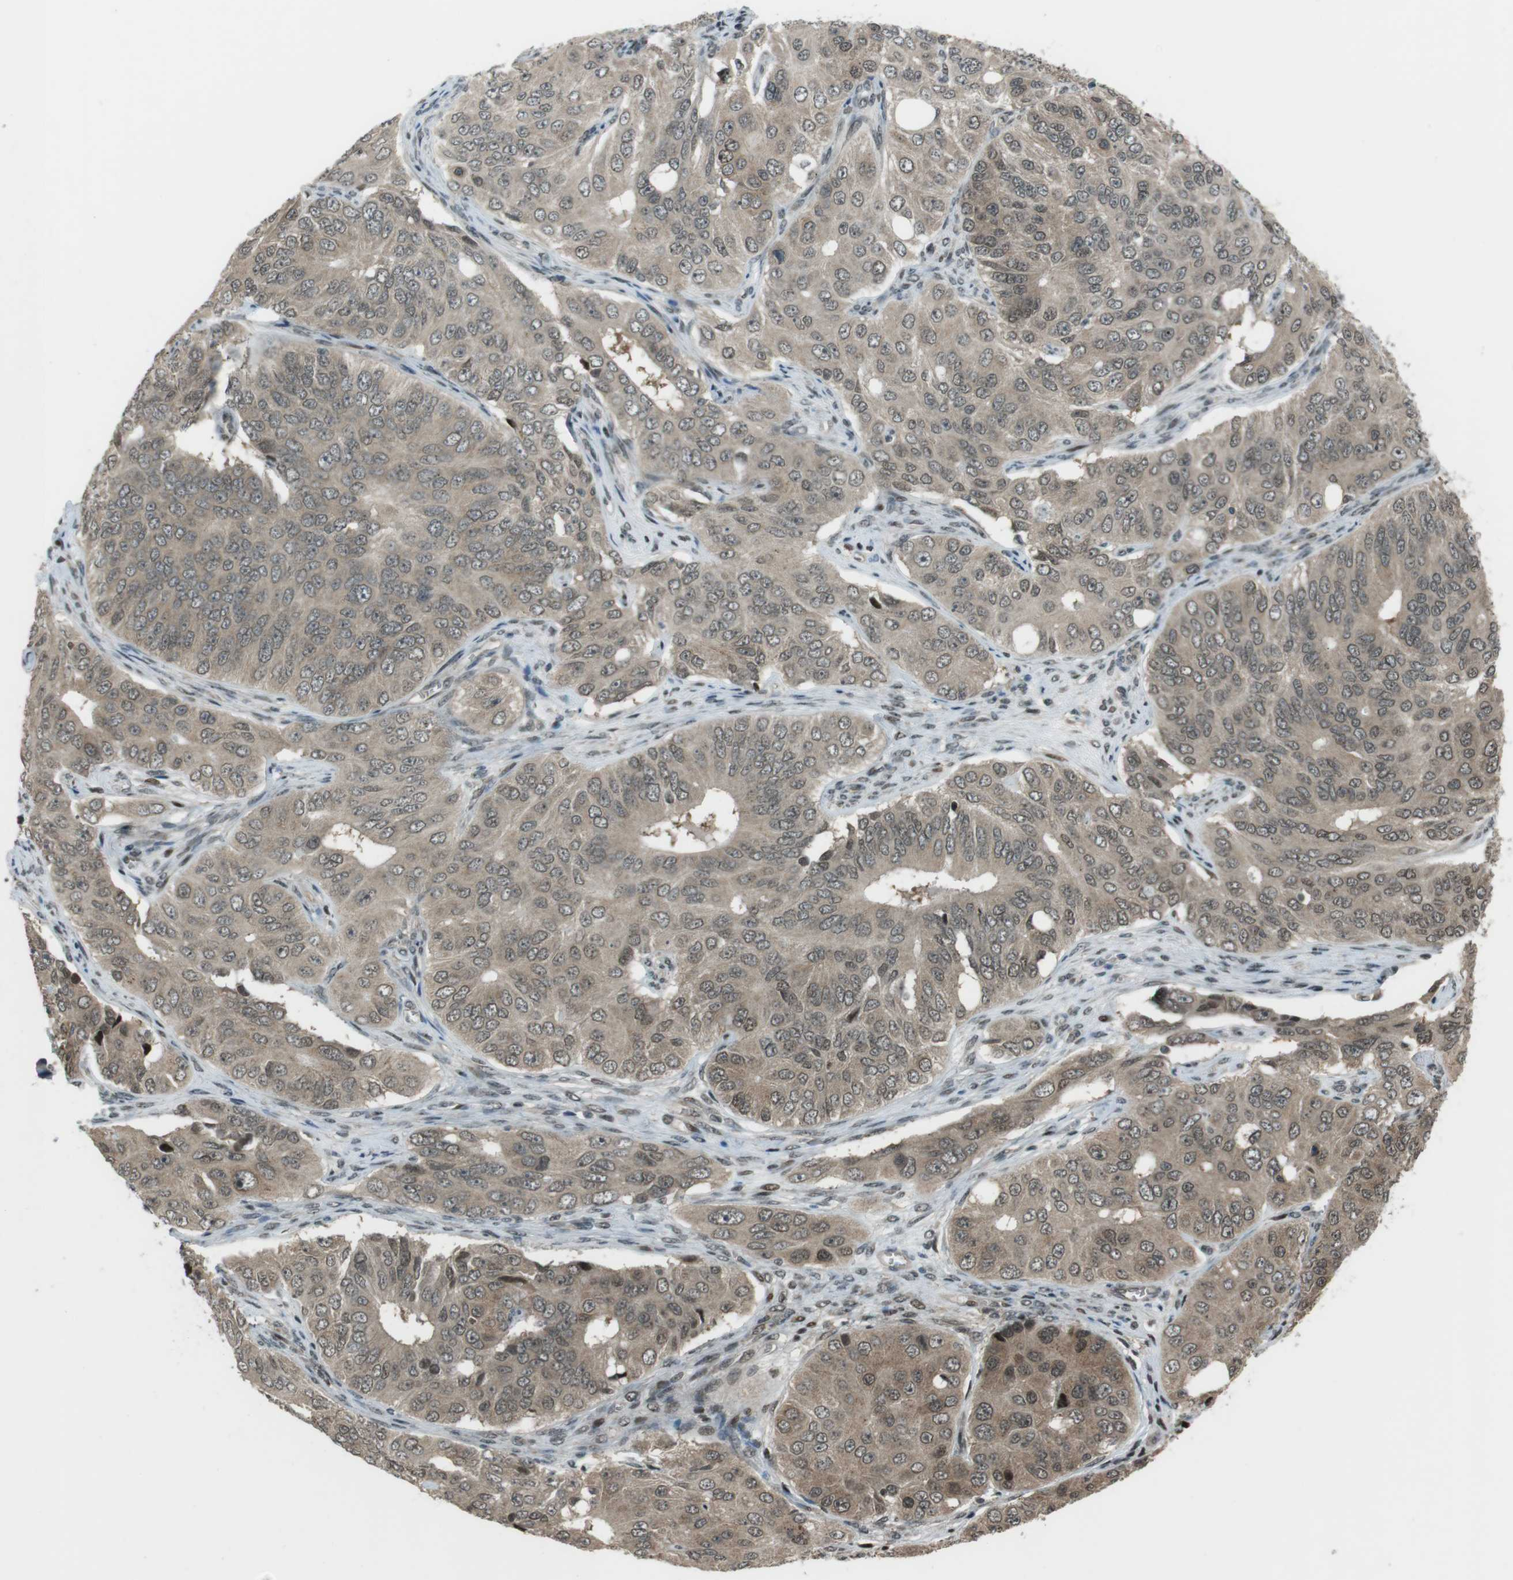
{"staining": {"intensity": "moderate", "quantity": ">75%", "location": "cytoplasmic/membranous,nuclear"}, "tissue": "ovarian cancer", "cell_type": "Tumor cells", "image_type": "cancer", "snomed": [{"axis": "morphology", "description": "Carcinoma, endometroid"}, {"axis": "topography", "description": "Ovary"}], "caption": "Immunohistochemistry (IHC) (DAB (3,3'-diaminobenzidine)) staining of ovarian cancer exhibits moderate cytoplasmic/membranous and nuclear protein staining in about >75% of tumor cells.", "gene": "SLITRK5", "patient": {"sex": "female", "age": 51}}